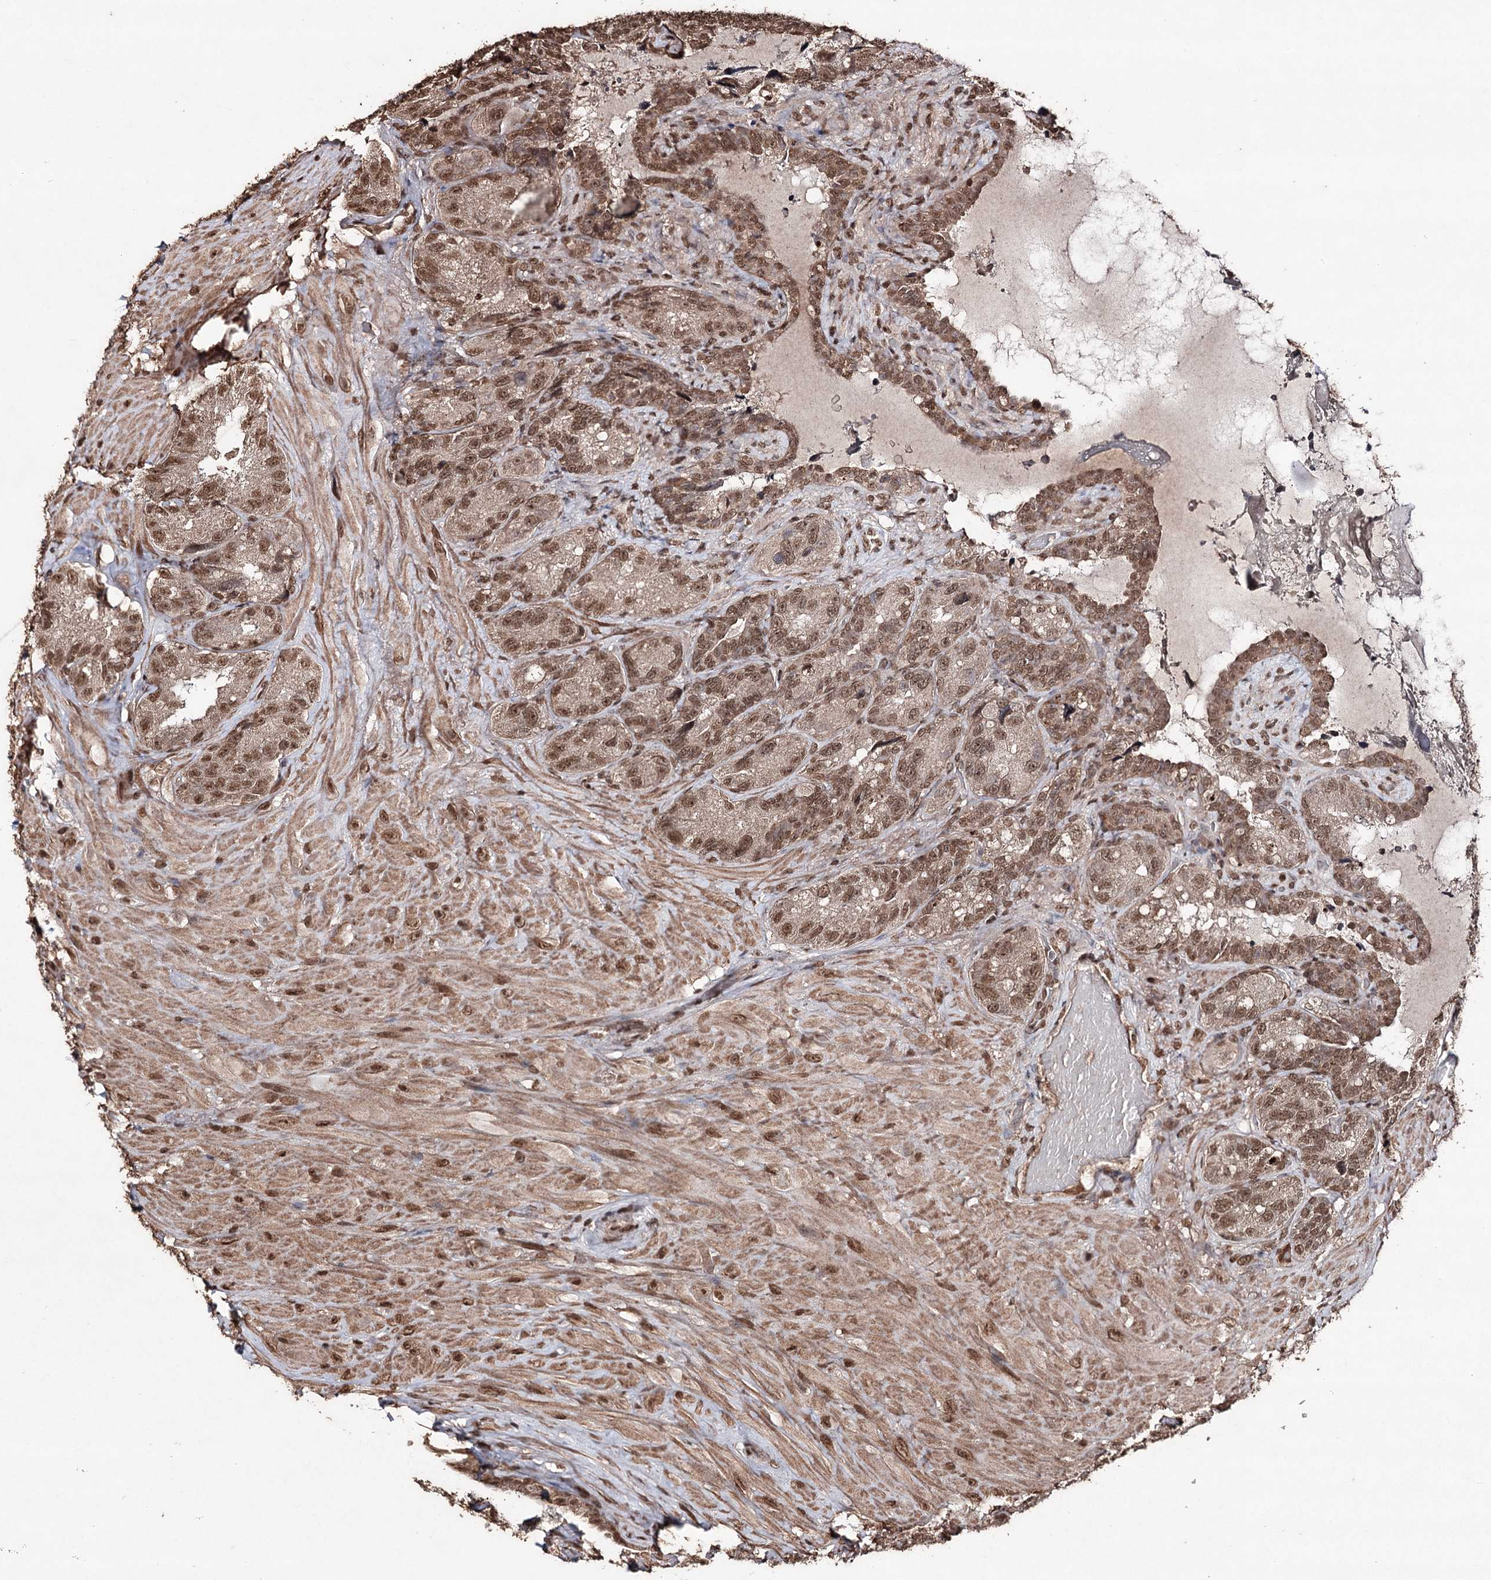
{"staining": {"intensity": "moderate", "quantity": ">75%", "location": "cytoplasmic/membranous,nuclear"}, "tissue": "seminal vesicle", "cell_type": "Glandular cells", "image_type": "normal", "snomed": [{"axis": "morphology", "description": "Normal tissue, NOS"}, {"axis": "topography", "description": "Seminal veicle"}, {"axis": "topography", "description": "Peripheral nerve tissue"}], "caption": "About >75% of glandular cells in normal human seminal vesicle show moderate cytoplasmic/membranous,nuclear protein staining as visualized by brown immunohistochemical staining.", "gene": "ATG14", "patient": {"sex": "male", "age": 67}}